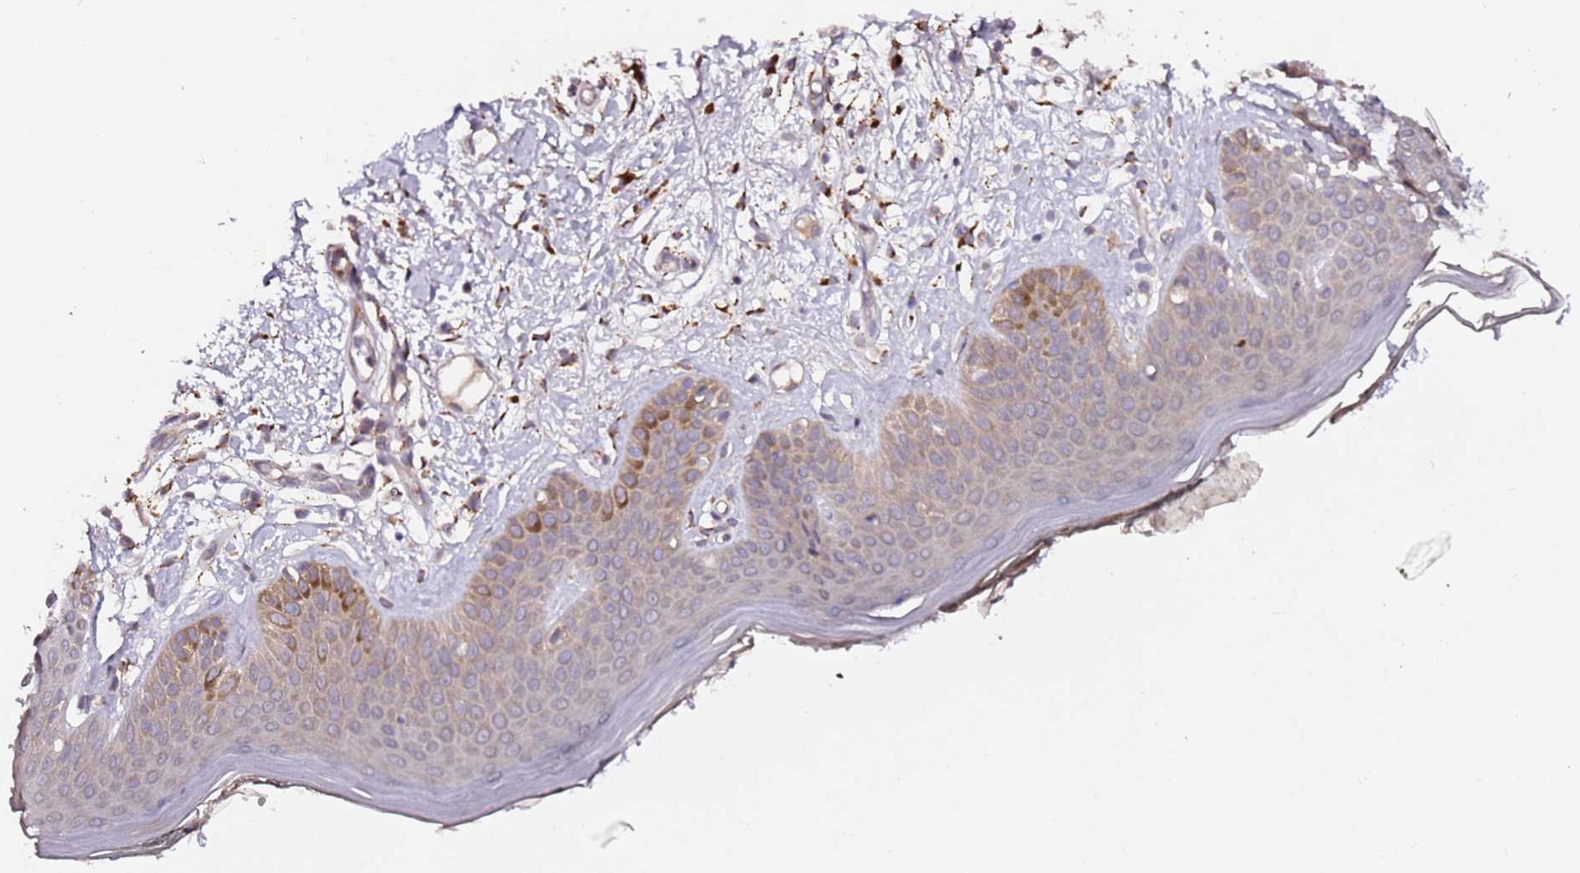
{"staining": {"intensity": "moderate", "quantity": ">75%", "location": "cytoplasmic/membranous"}, "tissue": "skin", "cell_type": "Fibroblasts", "image_type": "normal", "snomed": [{"axis": "morphology", "description": "Normal tissue, NOS"}, {"axis": "topography", "description": "Skin"}], "caption": "A medium amount of moderate cytoplasmic/membranous expression is present in approximately >75% of fibroblasts in normal skin. (DAB = brown stain, brightfield microscopy at high magnification).", "gene": "ALG11", "patient": {"sex": "female", "age": 64}}